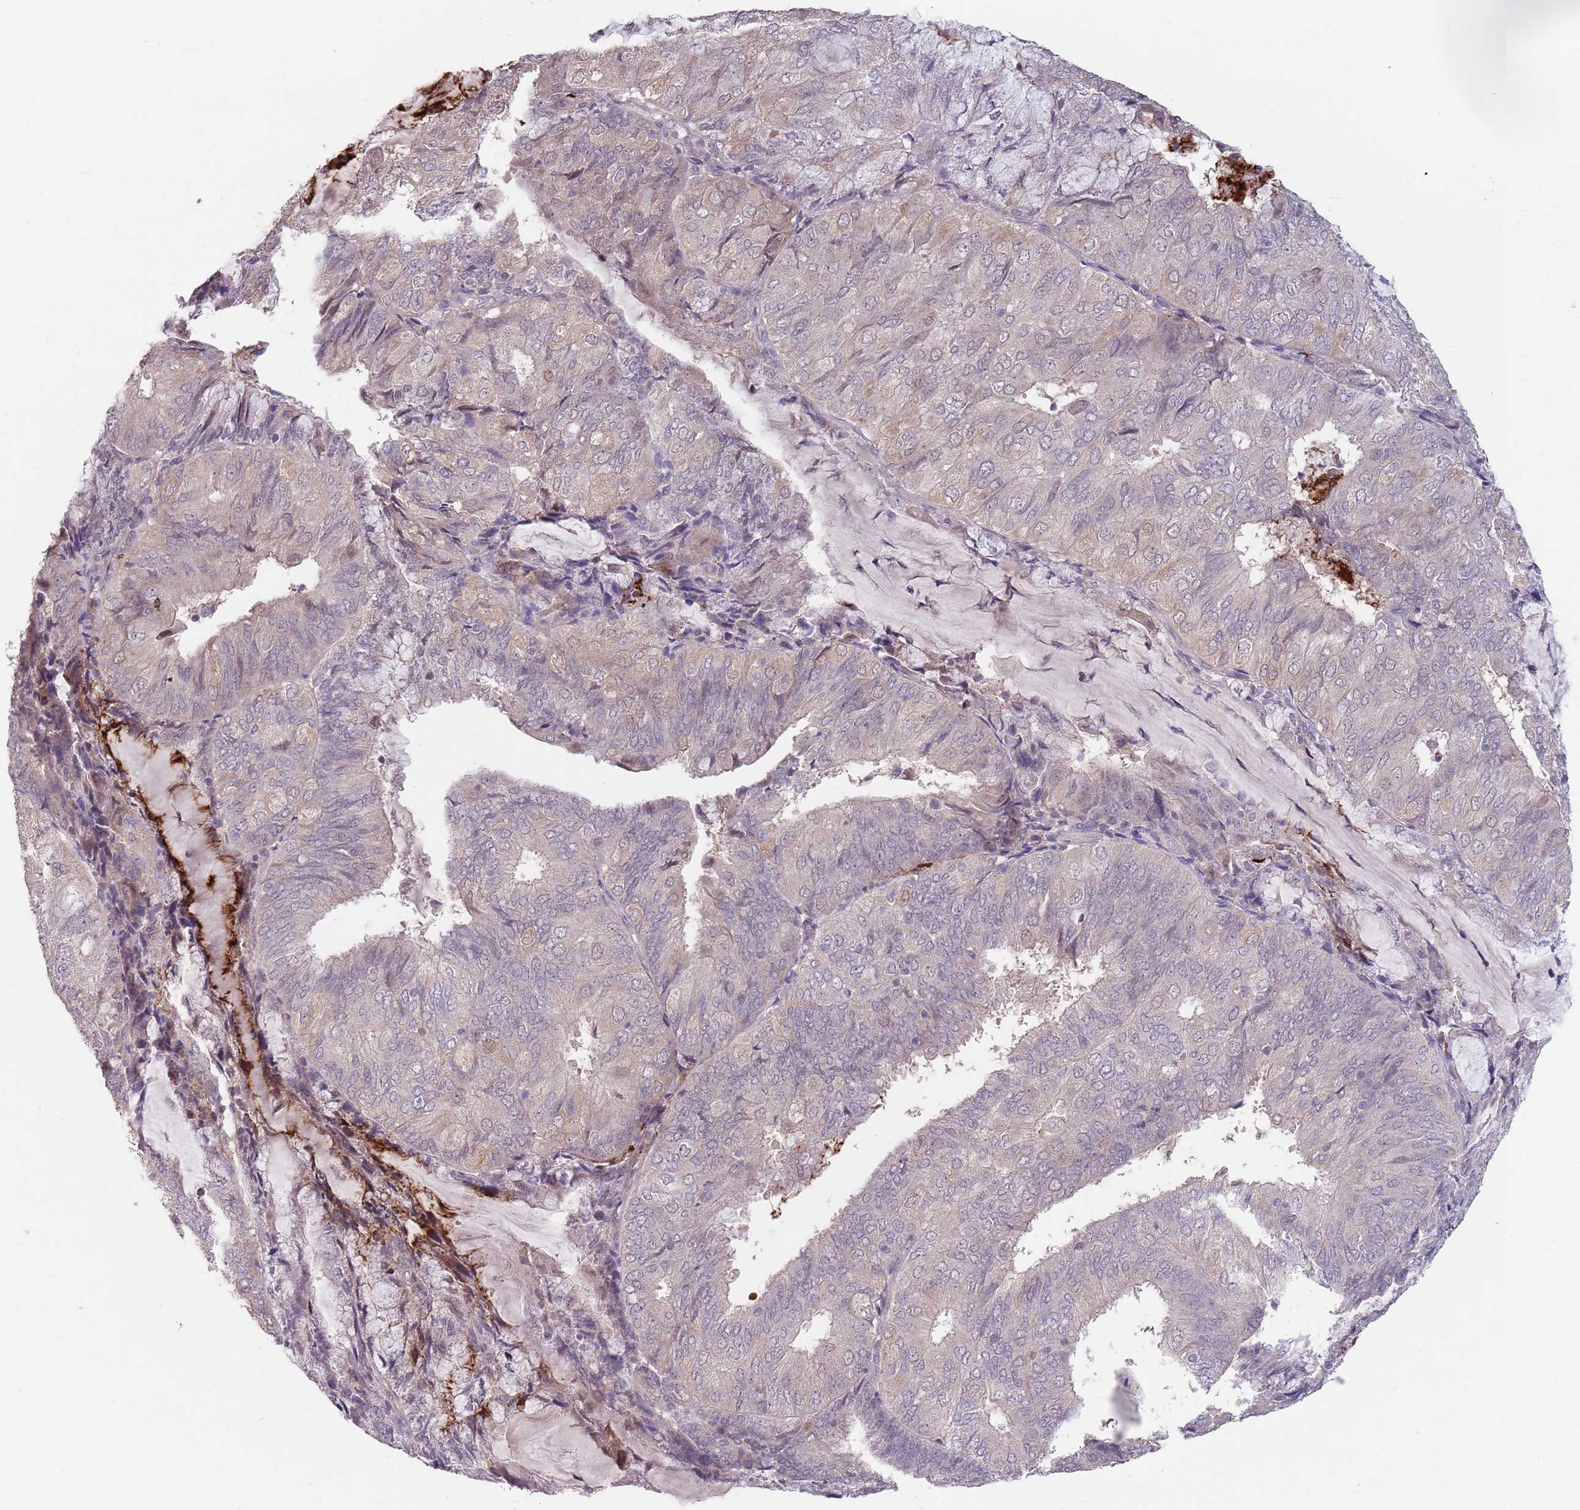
{"staining": {"intensity": "weak", "quantity": "<25%", "location": "cytoplasmic/membranous"}, "tissue": "endometrial cancer", "cell_type": "Tumor cells", "image_type": "cancer", "snomed": [{"axis": "morphology", "description": "Adenocarcinoma, NOS"}, {"axis": "topography", "description": "Endometrium"}], "caption": "This is an immunohistochemistry (IHC) micrograph of endometrial cancer (adenocarcinoma). There is no staining in tumor cells.", "gene": "MEI1", "patient": {"sex": "female", "age": 81}}